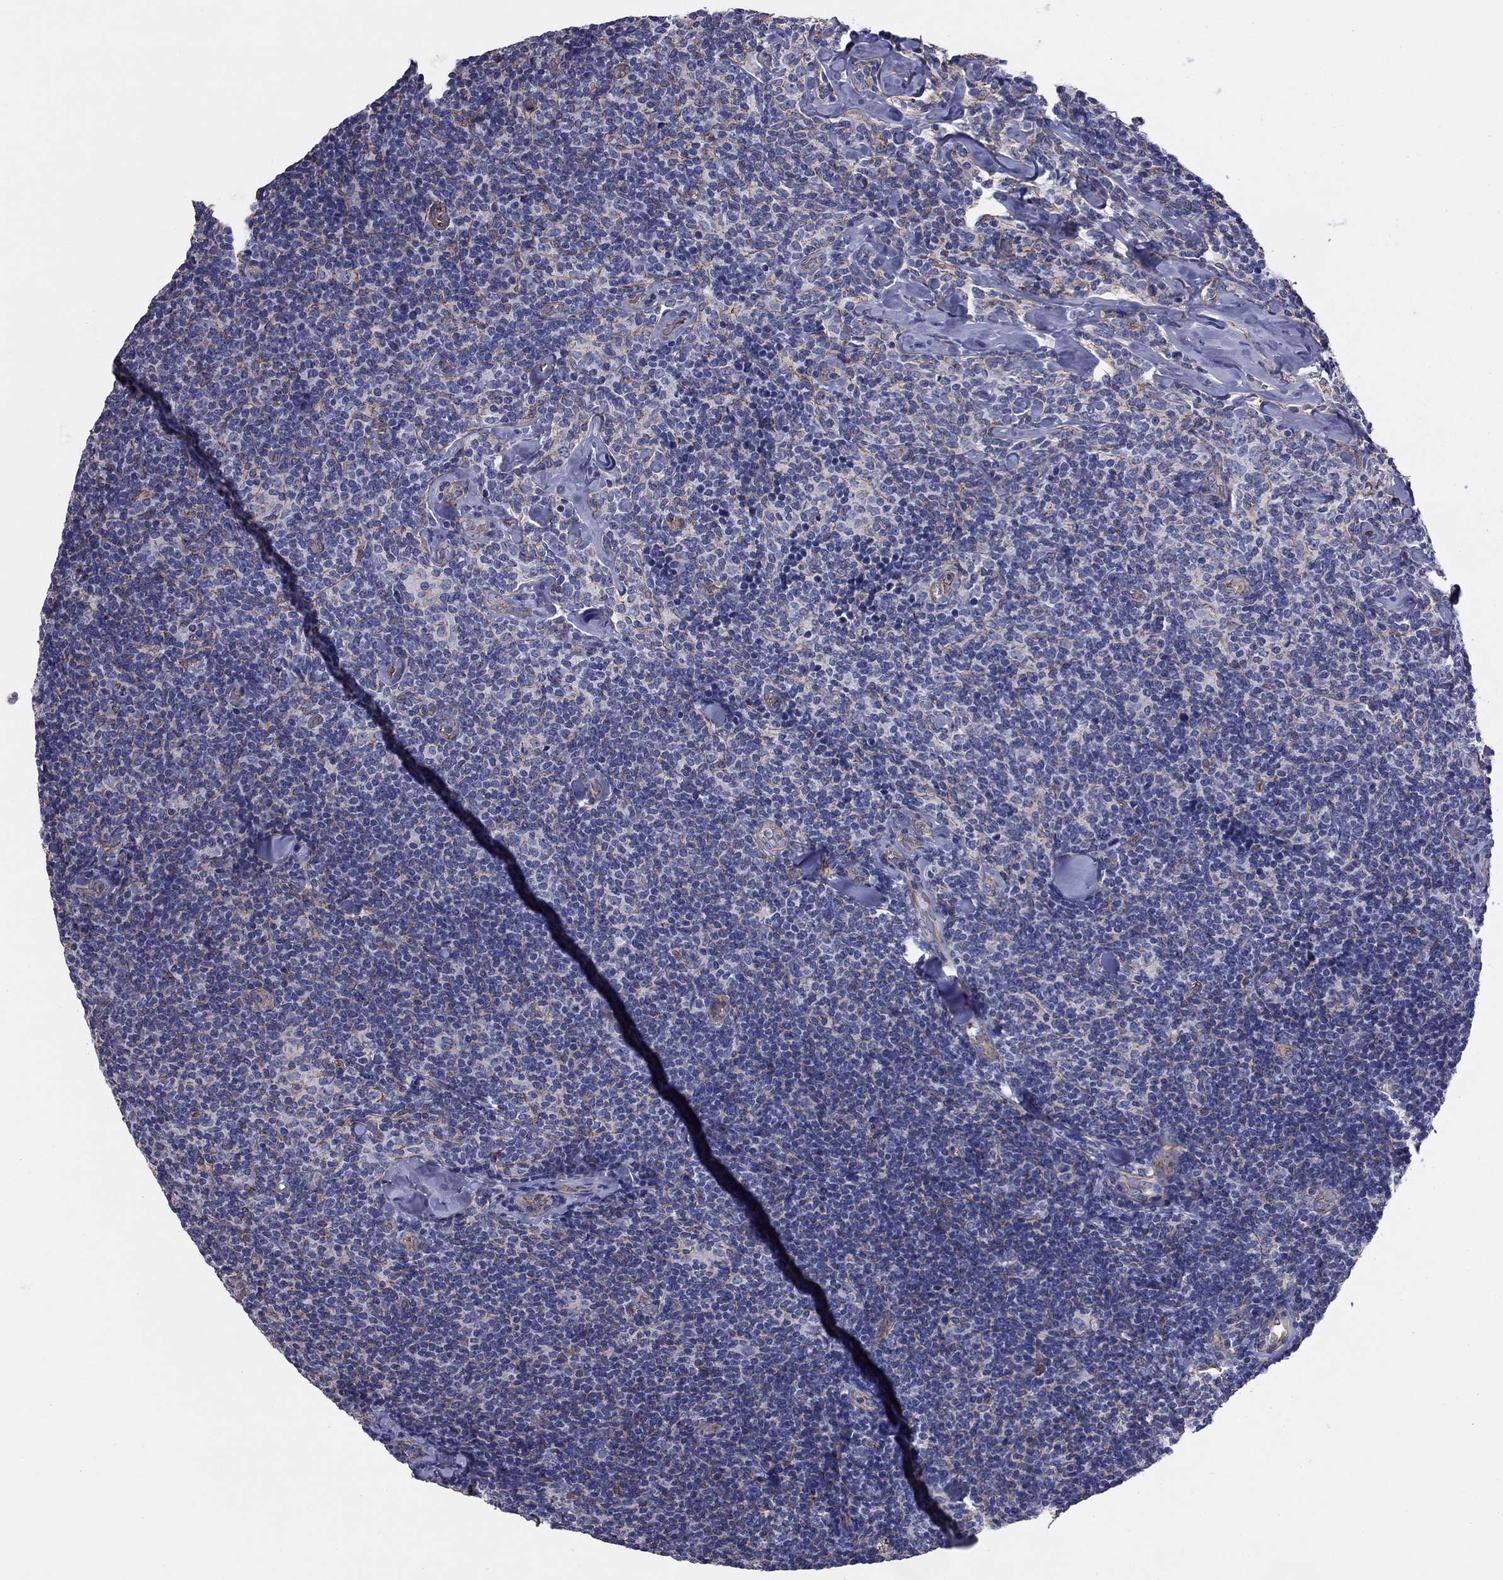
{"staining": {"intensity": "negative", "quantity": "none", "location": "none"}, "tissue": "lymphoma", "cell_type": "Tumor cells", "image_type": "cancer", "snomed": [{"axis": "morphology", "description": "Malignant lymphoma, non-Hodgkin's type, Low grade"}, {"axis": "topography", "description": "Lymph node"}], "caption": "Human lymphoma stained for a protein using IHC exhibits no staining in tumor cells.", "gene": "TCHH", "patient": {"sex": "female", "age": 56}}